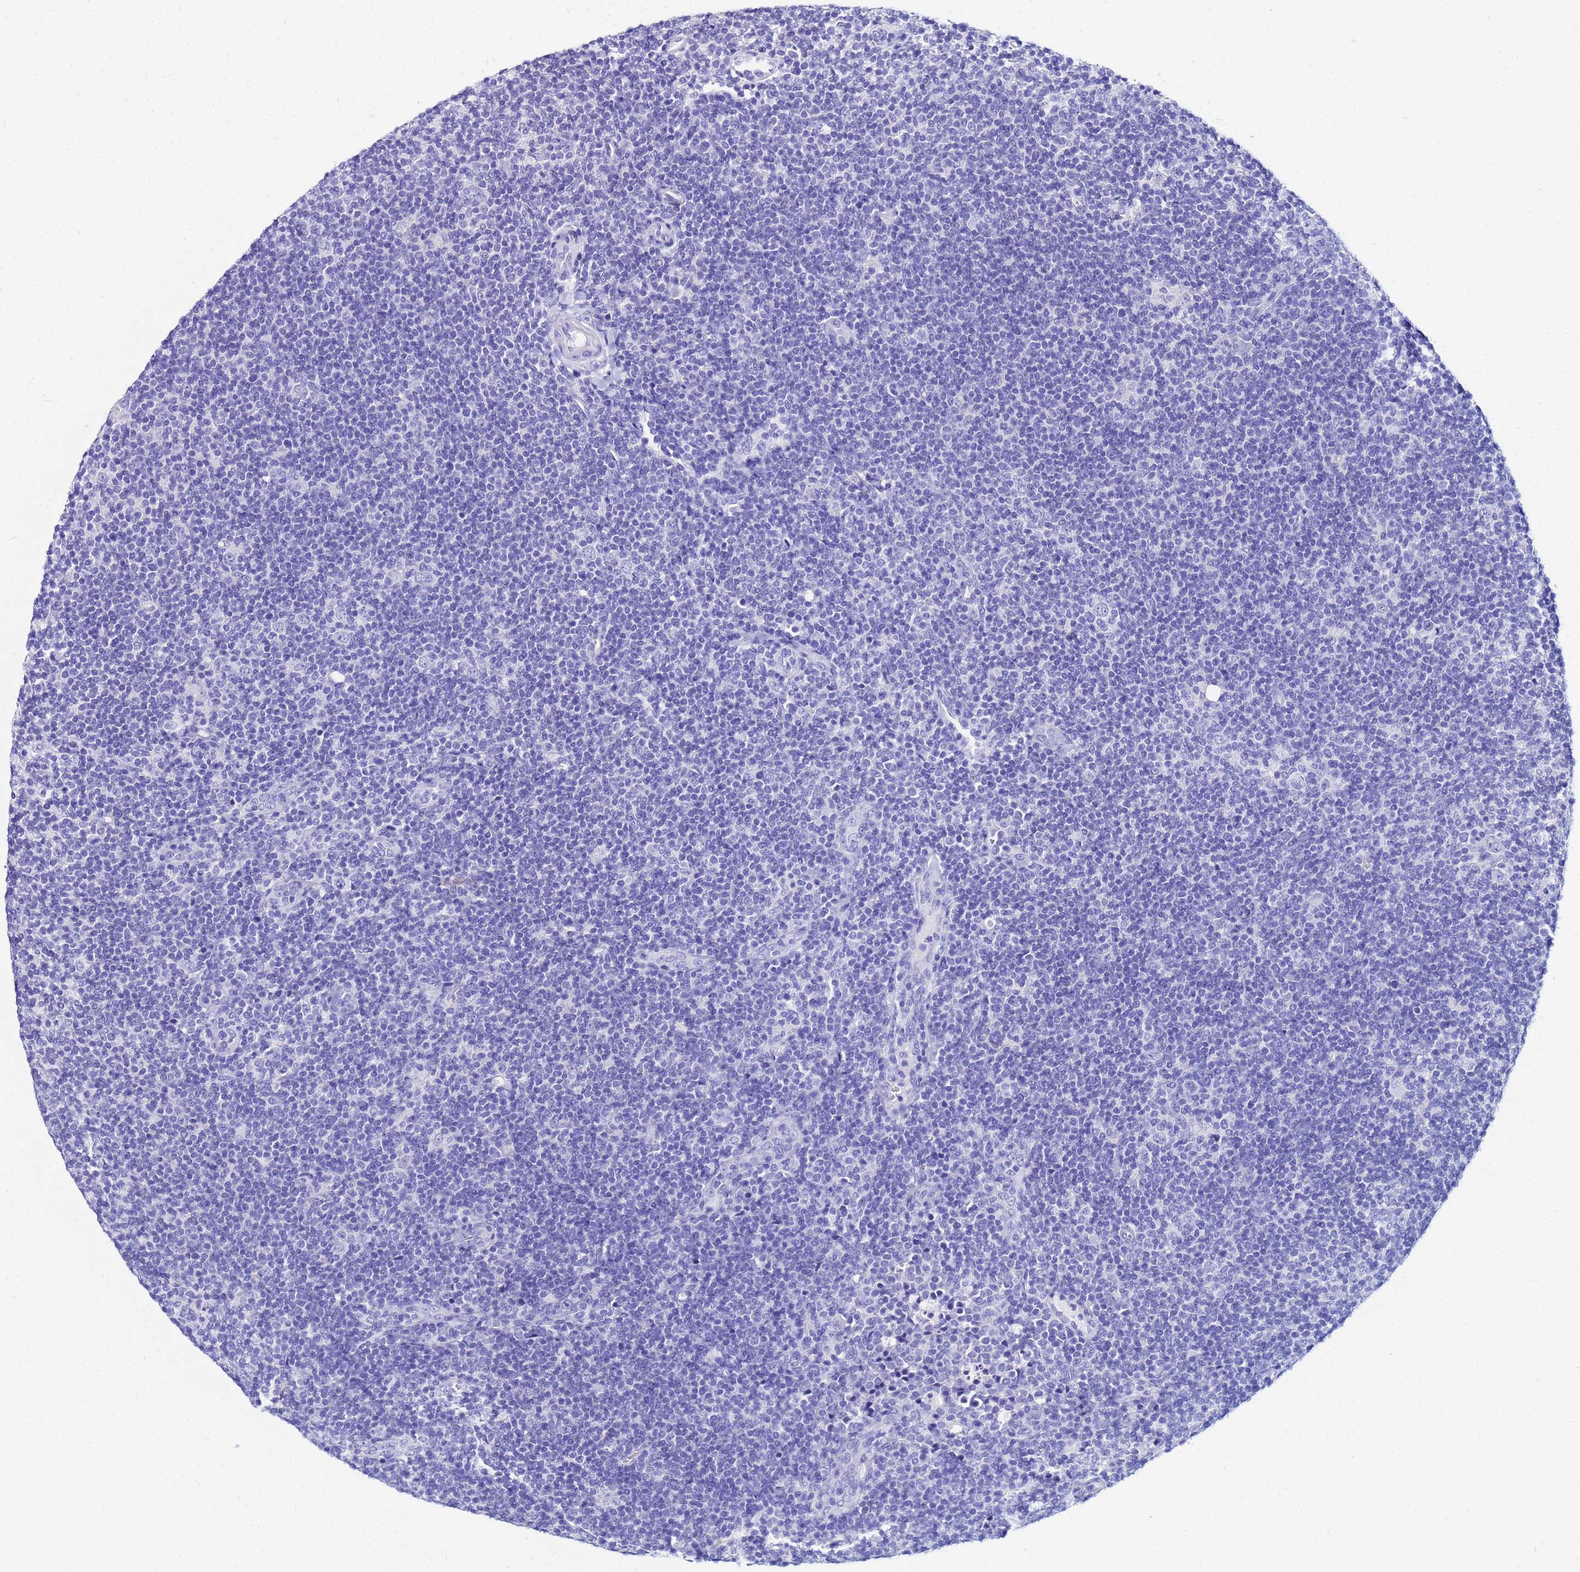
{"staining": {"intensity": "negative", "quantity": "none", "location": "none"}, "tissue": "lymphoma", "cell_type": "Tumor cells", "image_type": "cancer", "snomed": [{"axis": "morphology", "description": "Hodgkin's disease, NOS"}, {"axis": "topography", "description": "Lymph node"}], "caption": "IHC of Hodgkin's disease exhibits no staining in tumor cells.", "gene": "PPP1R14C", "patient": {"sex": "female", "age": 57}}